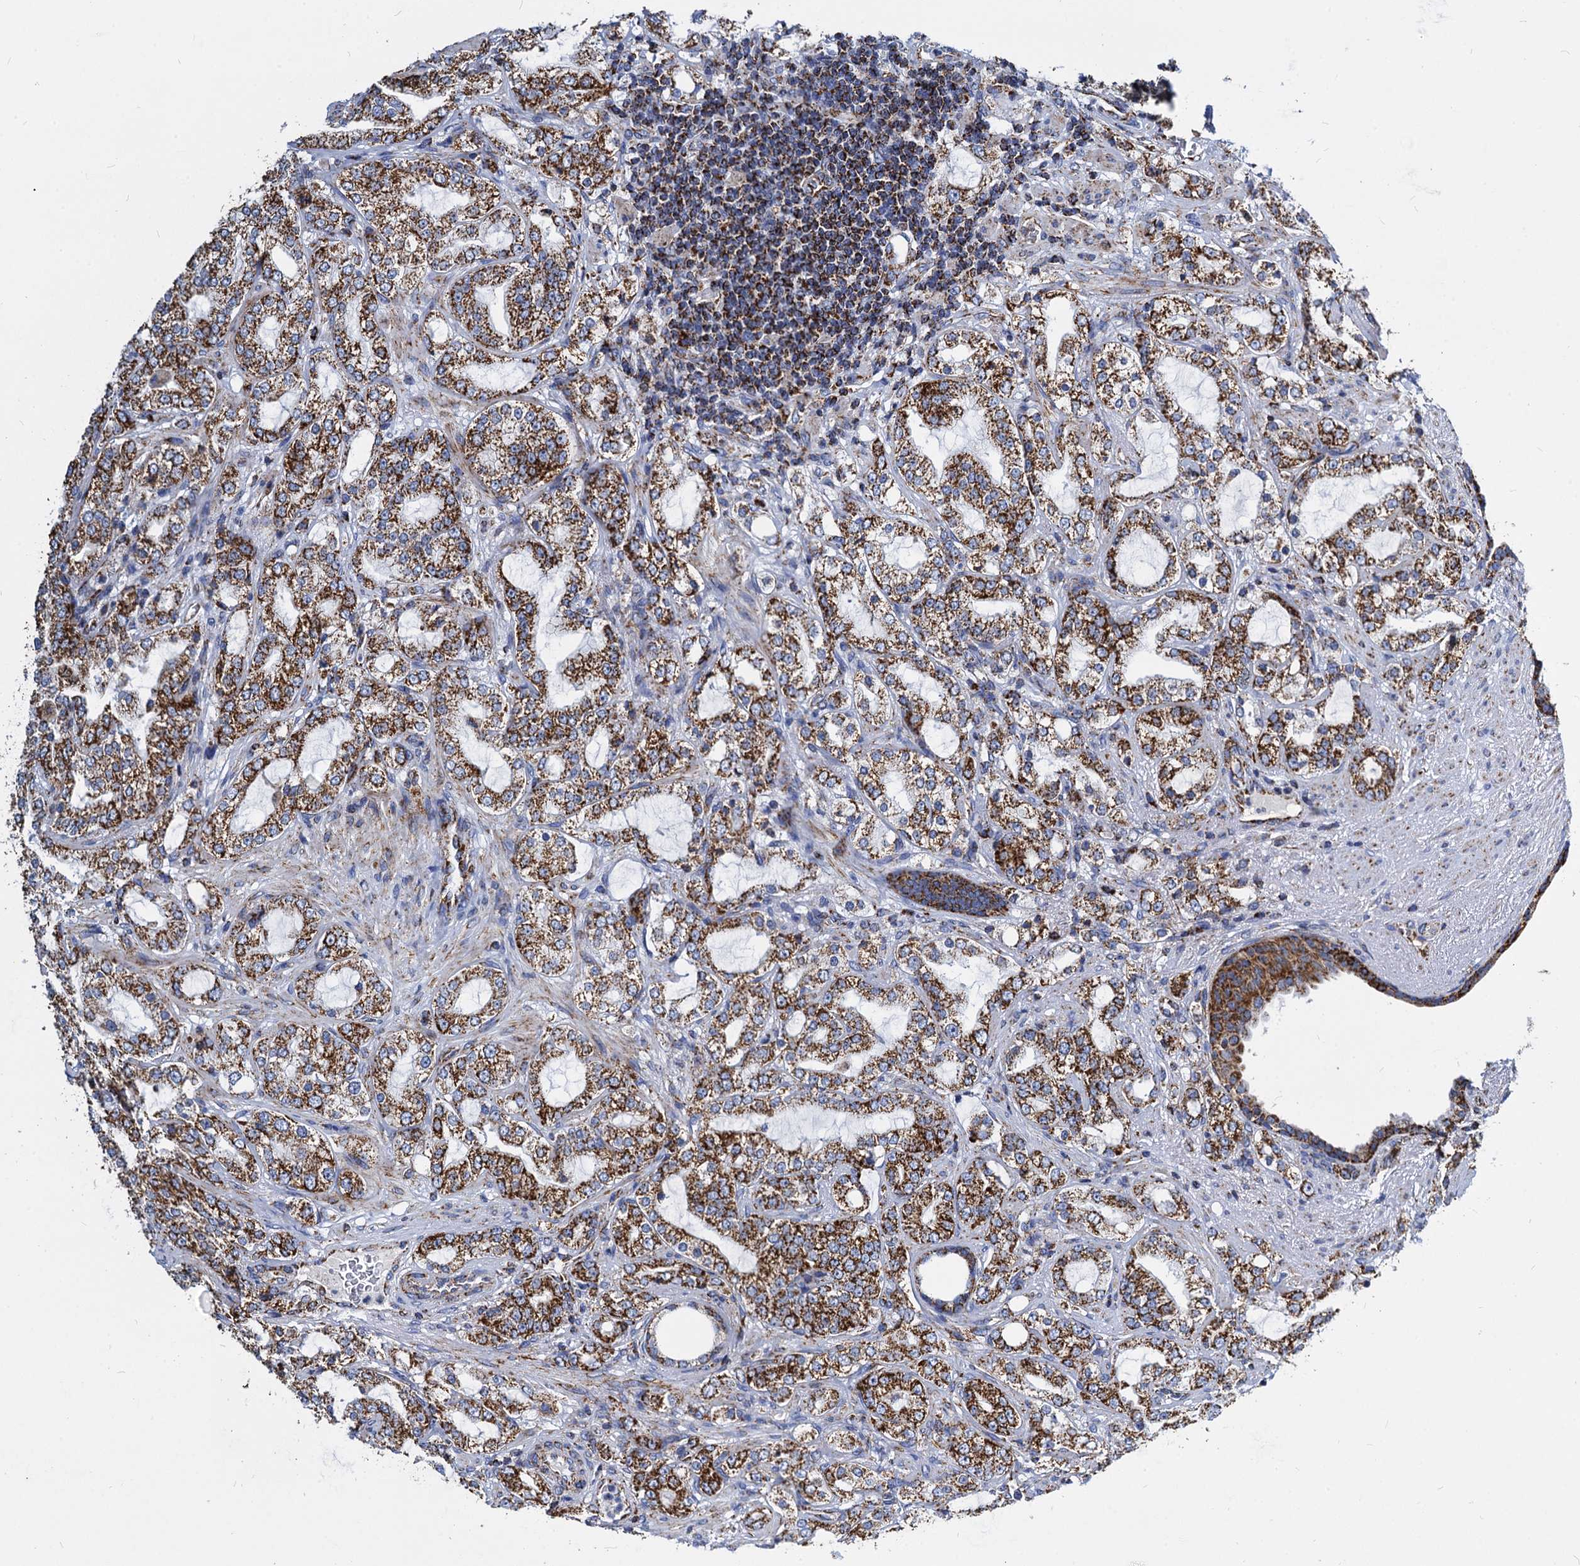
{"staining": {"intensity": "strong", "quantity": ">75%", "location": "cytoplasmic/membranous"}, "tissue": "prostate cancer", "cell_type": "Tumor cells", "image_type": "cancer", "snomed": [{"axis": "morphology", "description": "Adenocarcinoma, High grade"}, {"axis": "topography", "description": "Prostate"}], "caption": "Prostate high-grade adenocarcinoma tissue reveals strong cytoplasmic/membranous staining in approximately >75% of tumor cells (IHC, brightfield microscopy, high magnification).", "gene": "TIMM10", "patient": {"sex": "male", "age": 64}}